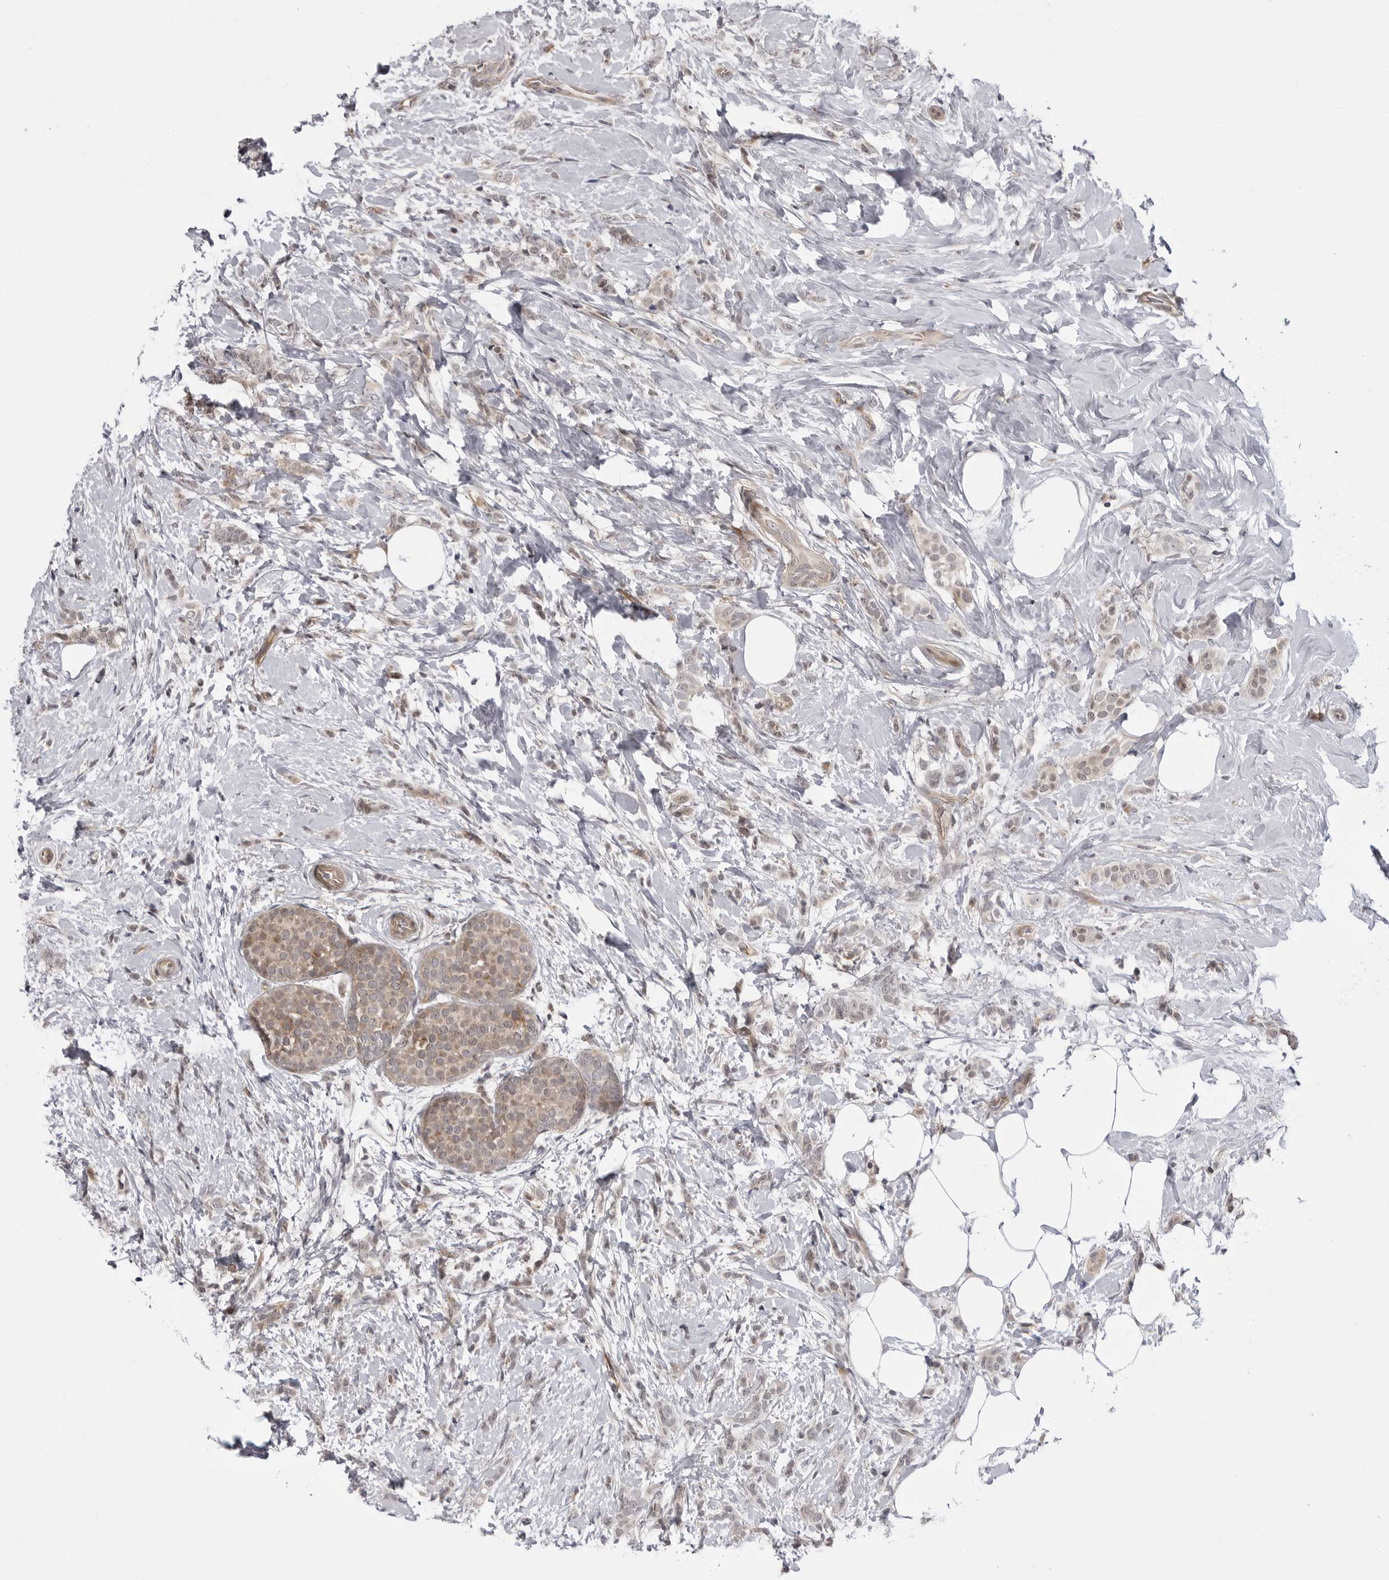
{"staining": {"intensity": "weak", "quantity": "25%-75%", "location": "cytoplasmic/membranous"}, "tissue": "breast cancer", "cell_type": "Tumor cells", "image_type": "cancer", "snomed": [{"axis": "morphology", "description": "Lobular carcinoma, in situ"}, {"axis": "morphology", "description": "Lobular carcinoma"}, {"axis": "topography", "description": "Breast"}], "caption": "A high-resolution histopathology image shows IHC staining of breast cancer, which displays weak cytoplasmic/membranous expression in about 25%-75% of tumor cells.", "gene": "CCDC18", "patient": {"sex": "female", "age": 41}}